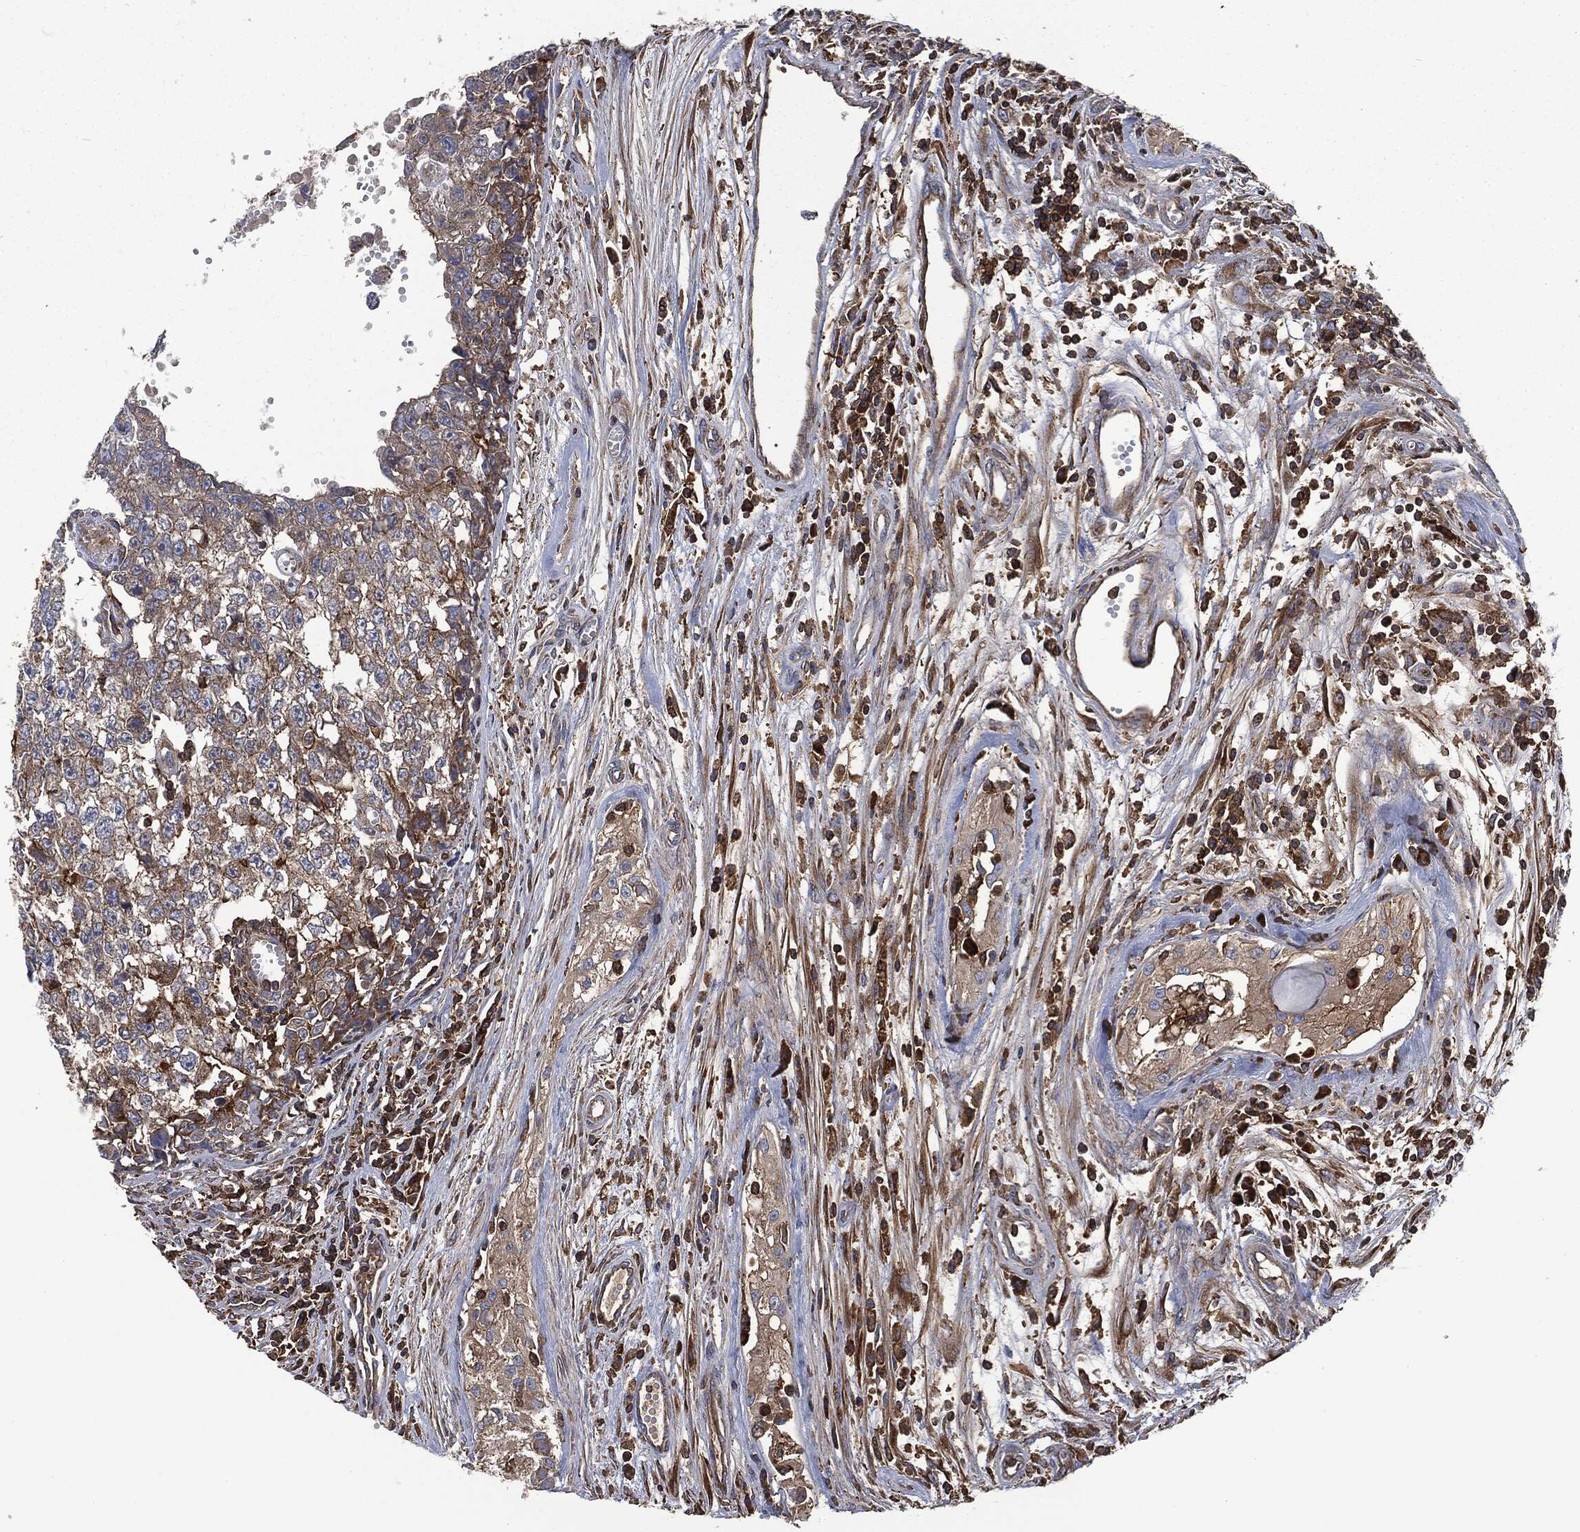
{"staining": {"intensity": "weak", "quantity": ">75%", "location": "cytoplasmic/membranous"}, "tissue": "testis cancer", "cell_type": "Tumor cells", "image_type": "cancer", "snomed": [{"axis": "morphology", "description": "Seminoma, NOS"}, {"axis": "morphology", "description": "Carcinoma, Embryonal, NOS"}, {"axis": "topography", "description": "Testis"}], "caption": "Protein analysis of testis embryonal carcinoma tissue shows weak cytoplasmic/membranous expression in about >75% of tumor cells. (Stains: DAB (3,3'-diaminobenzidine) in brown, nuclei in blue, Microscopy: brightfield microscopy at high magnification).", "gene": "LGALS9", "patient": {"sex": "male", "age": 22}}